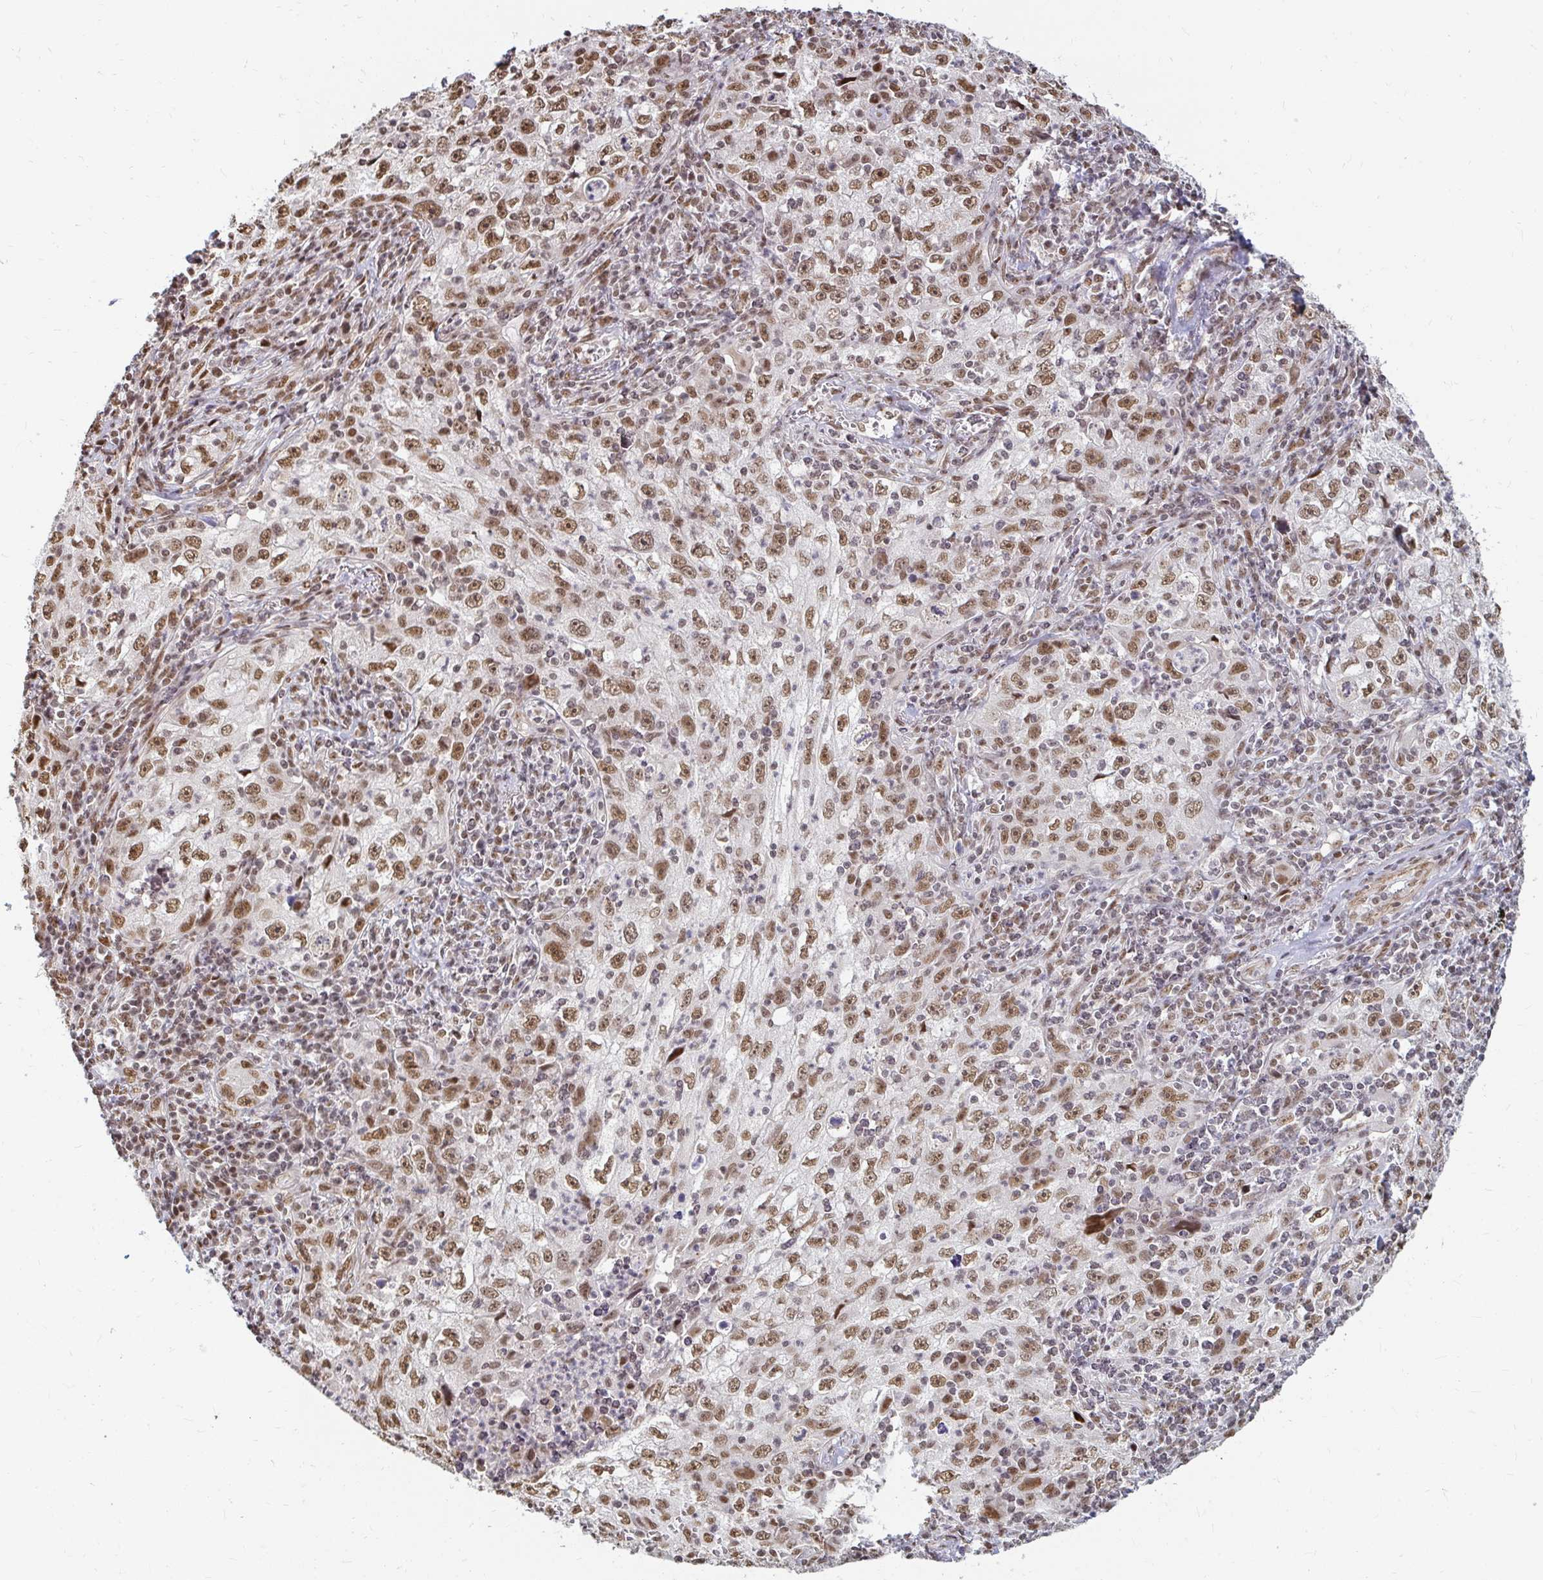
{"staining": {"intensity": "moderate", "quantity": ">75%", "location": "nuclear"}, "tissue": "lung cancer", "cell_type": "Tumor cells", "image_type": "cancer", "snomed": [{"axis": "morphology", "description": "Squamous cell carcinoma, NOS"}, {"axis": "topography", "description": "Lung"}], "caption": "Lung cancer was stained to show a protein in brown. There is medium levels of moderate nuclear positivity in about >75% of tumor cells. Ihc stains the protein in brown and the nuclei are stained blue.", "gene": "HNRNPU", "patient": {"sex": "male", "age": 71}}